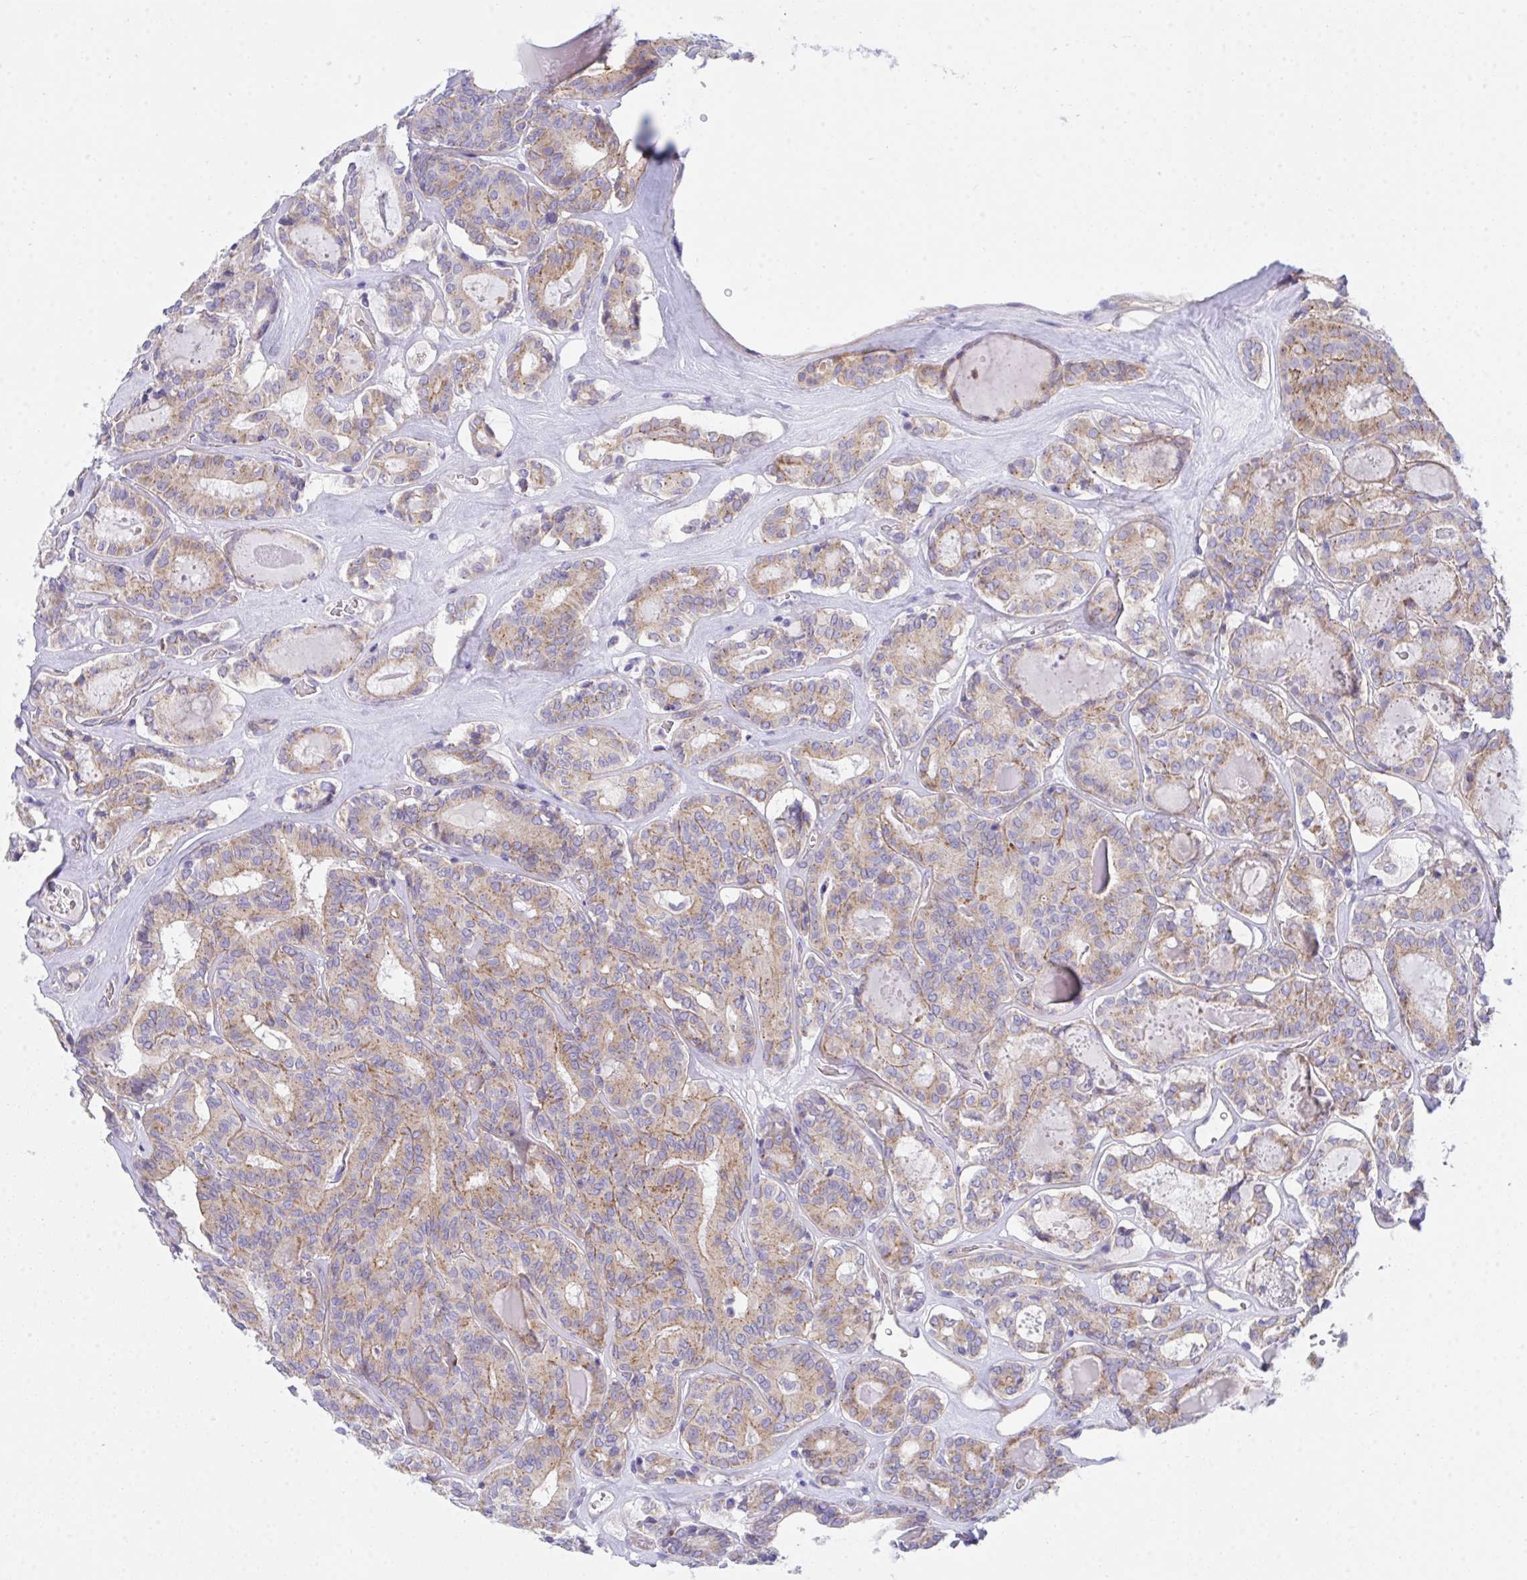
{"staining": {"intensity": "weak", "quantity": "25%-75%", "location": "cytoplasmic/membranous"}, "tissue": "thyroid cancer", "cell_type": "Tumor cells", "image_type": "cancer", "snomed": [{"axis": "morphology", "description": "Papillary adenocarcinoma, NOS"}, {"axis": "topography", "description": "Thyroid gland"}], "caption": "Protein analysis of thyroid papillary adenocarcinoma tissue displays weak cytoplasmic/membranous expression in approximately 25%-75% of tumor cells.", "gene": "CEP170B", "patient": {"sex": "female", "age": 72}}